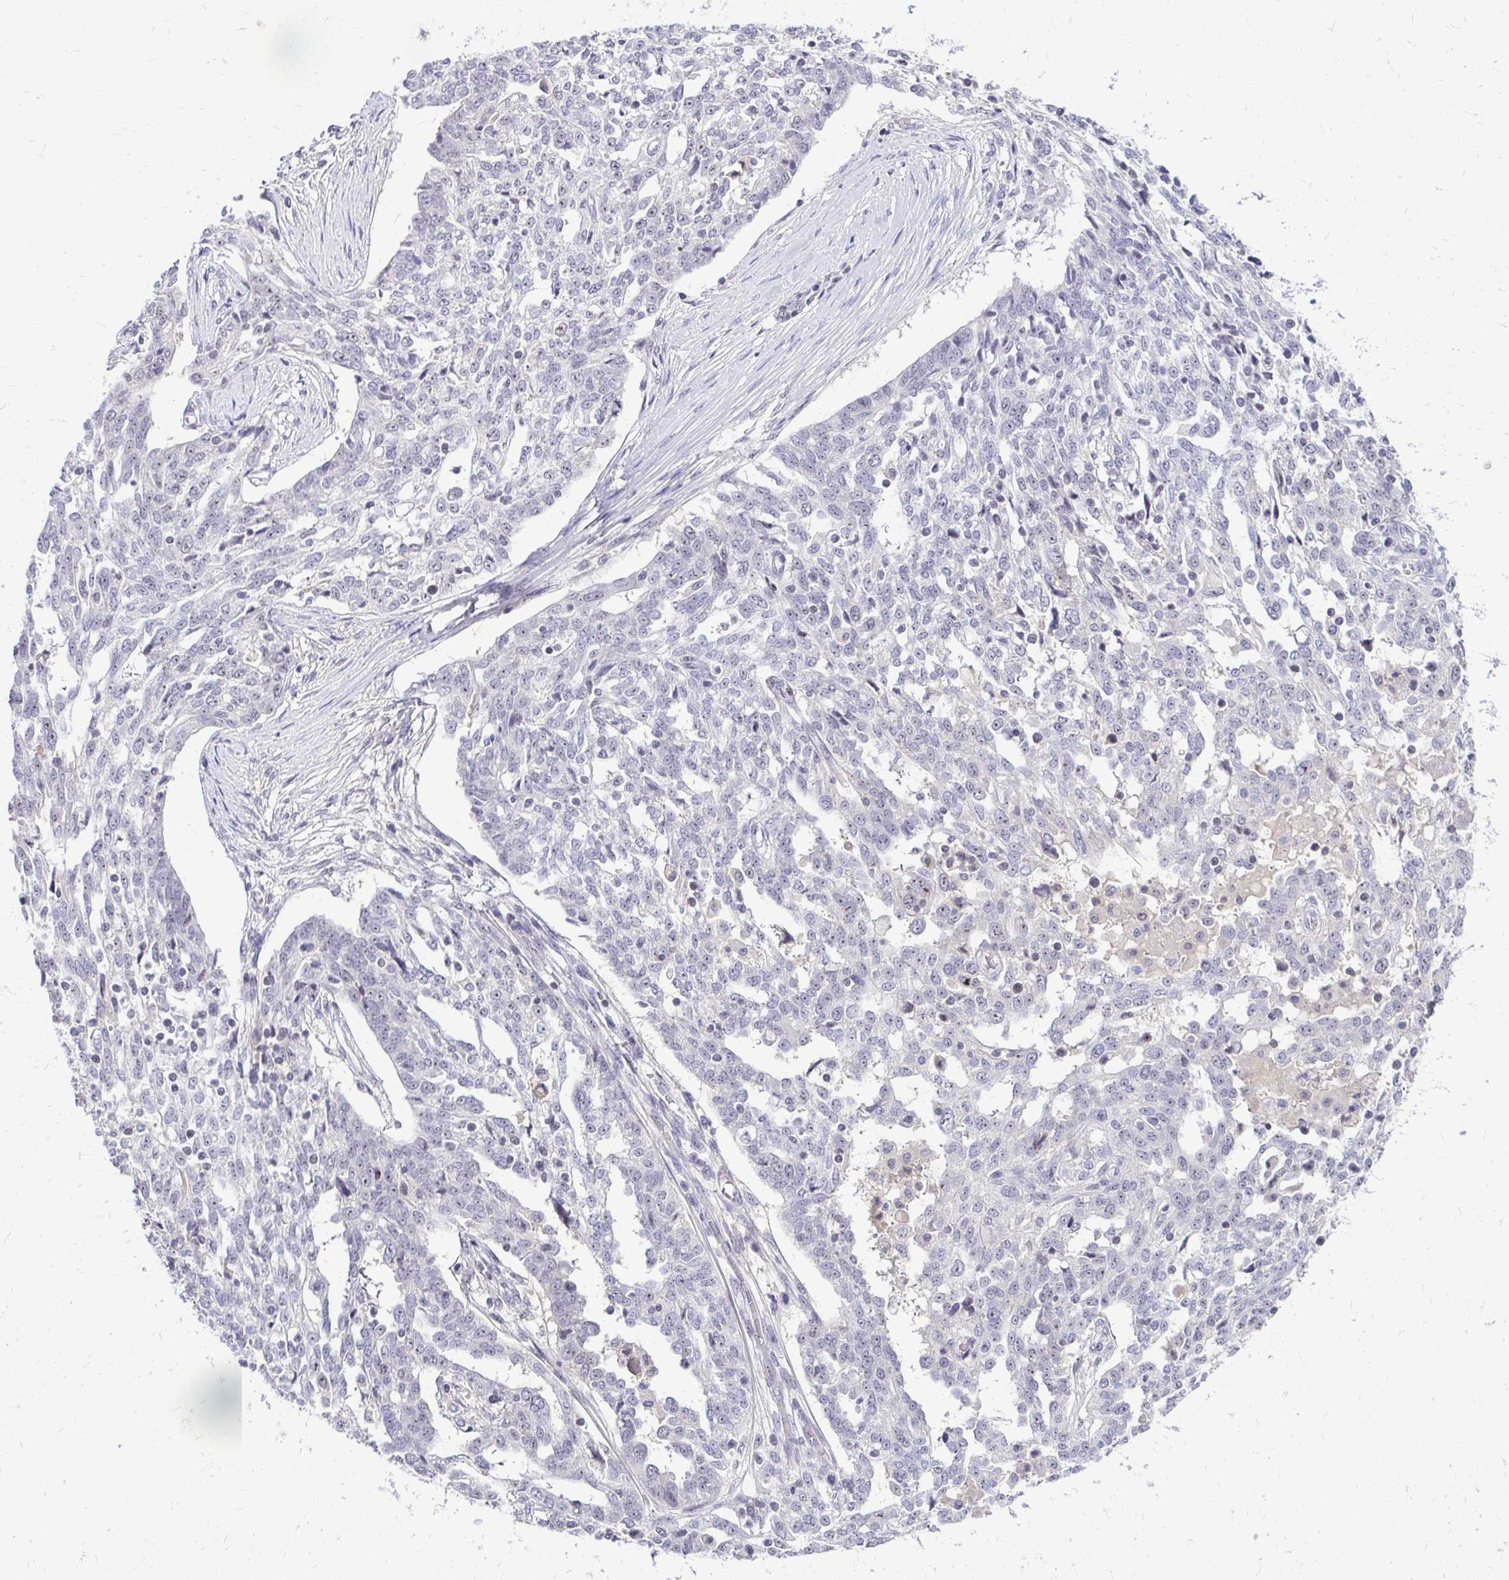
{"staining": {"intensity": "negative", "quantity": "none", "location": "none"}, "tissue": "ovarian cancer", "cell_type": "Tumor cells", "image_type": "cancer", "snomed": [{"axis": "morphology", "description": "Cystadenocarcinoma, serous, NOS"}, {"axis": "topography", "description": "Ovary"}], "caption": "A photomicrograph of human serous cystadenocarcinoma (ovarian) is negative for staining in tumor cells.", "gene": "NIFK", "patient": {"sex": "female", "age": 67}}